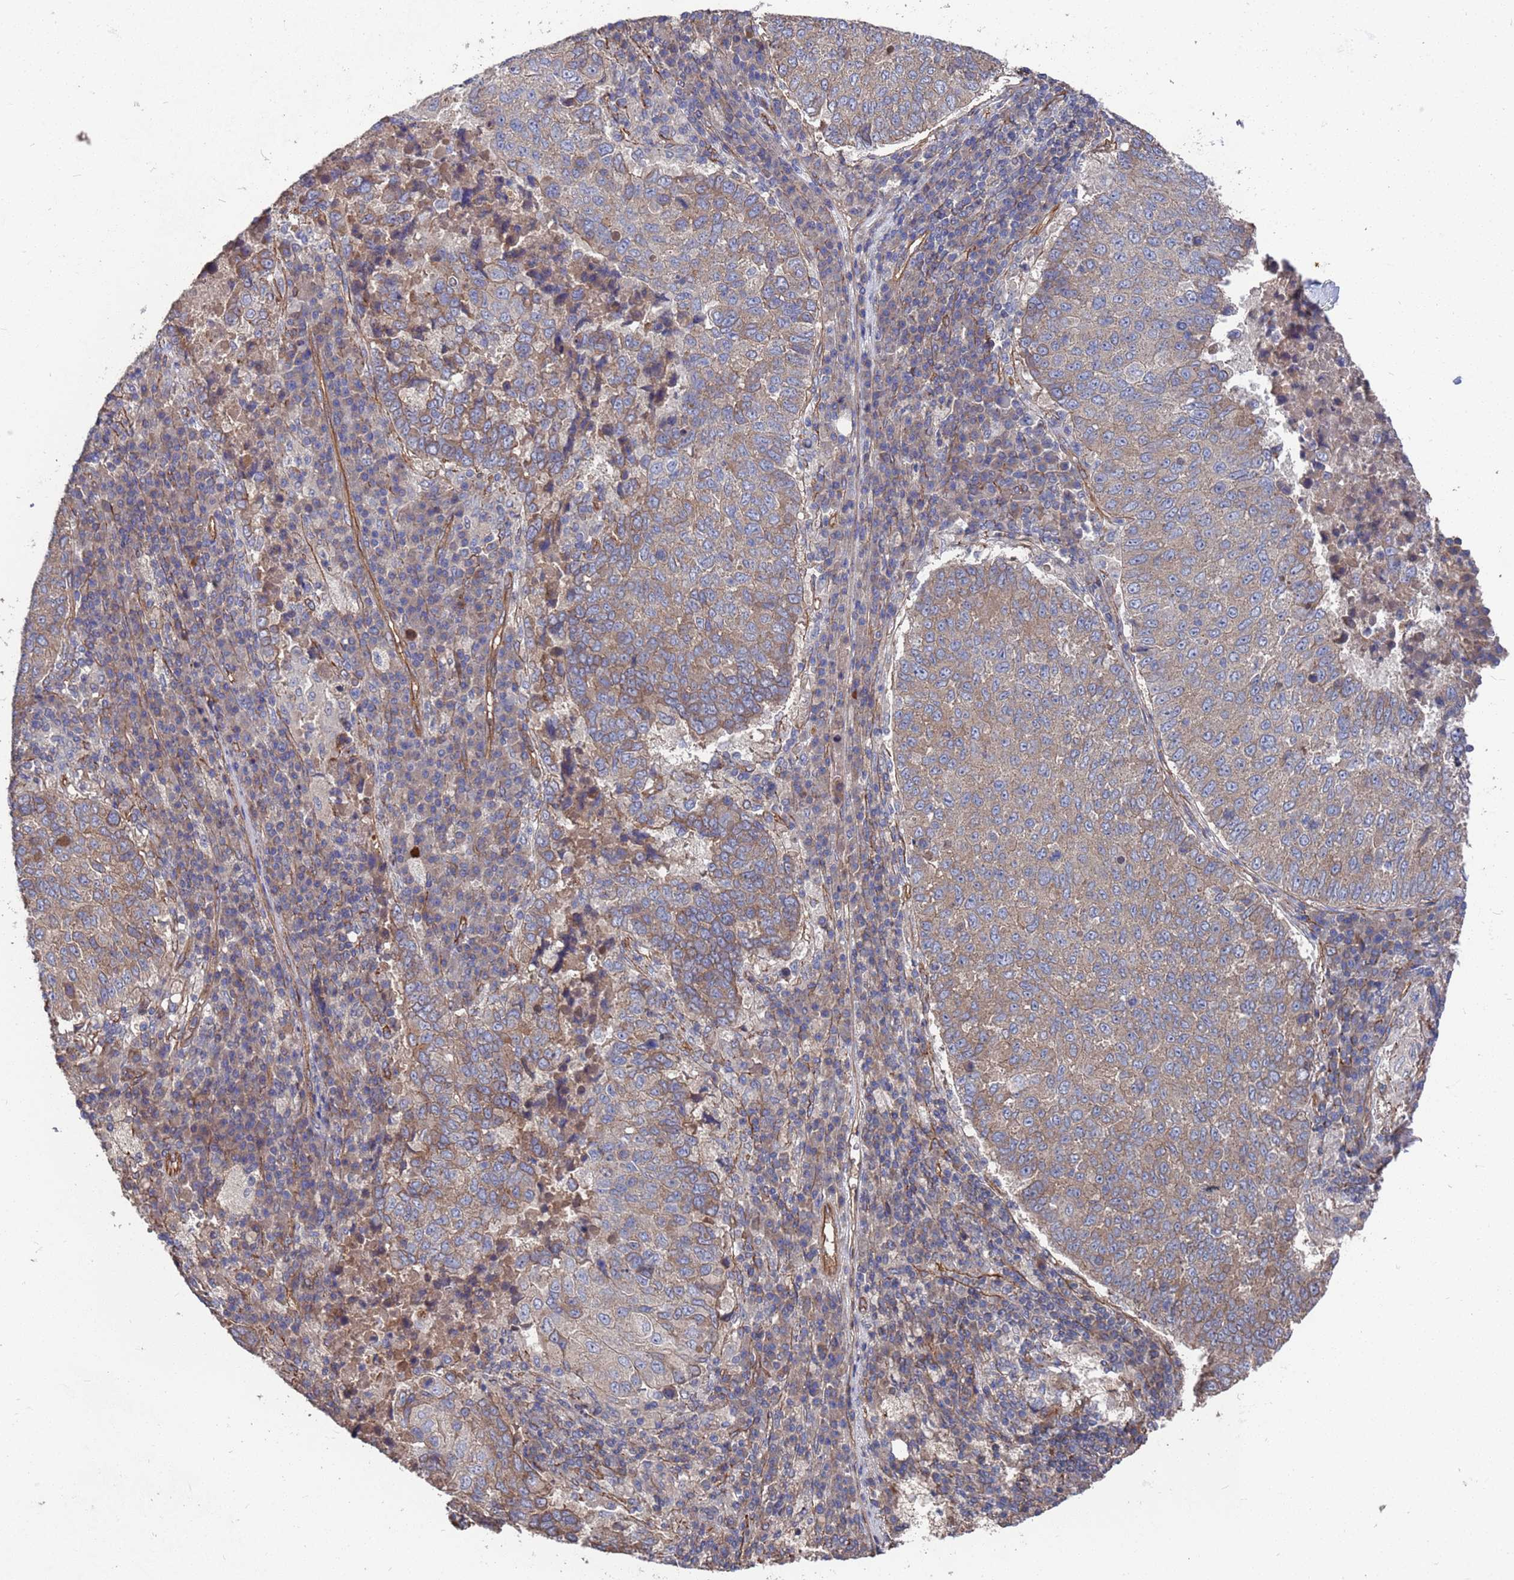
{"staining": {"intensity": "weak", "quantity": "25%-75%", "location": "cytoplasmic/membranous"}, "tissue": "lung cancer", "cell_type": "Tumor cells", "image_type": "cancer", "snomed": [{"axis": "morphology", "description": "Squamous cell carcinoma, NOS"}, {"axis": "topography", "description": "Lung"}], "caption": "There is low levels of weak cytoplasmic/membranous staining in tumor cells of squamous cell carcinoma (lung), as demonstrated by immunohistochemical staining (brown color).", "gene": "NDUFAF6", "patient": {"sex": "male", "age": 73}}